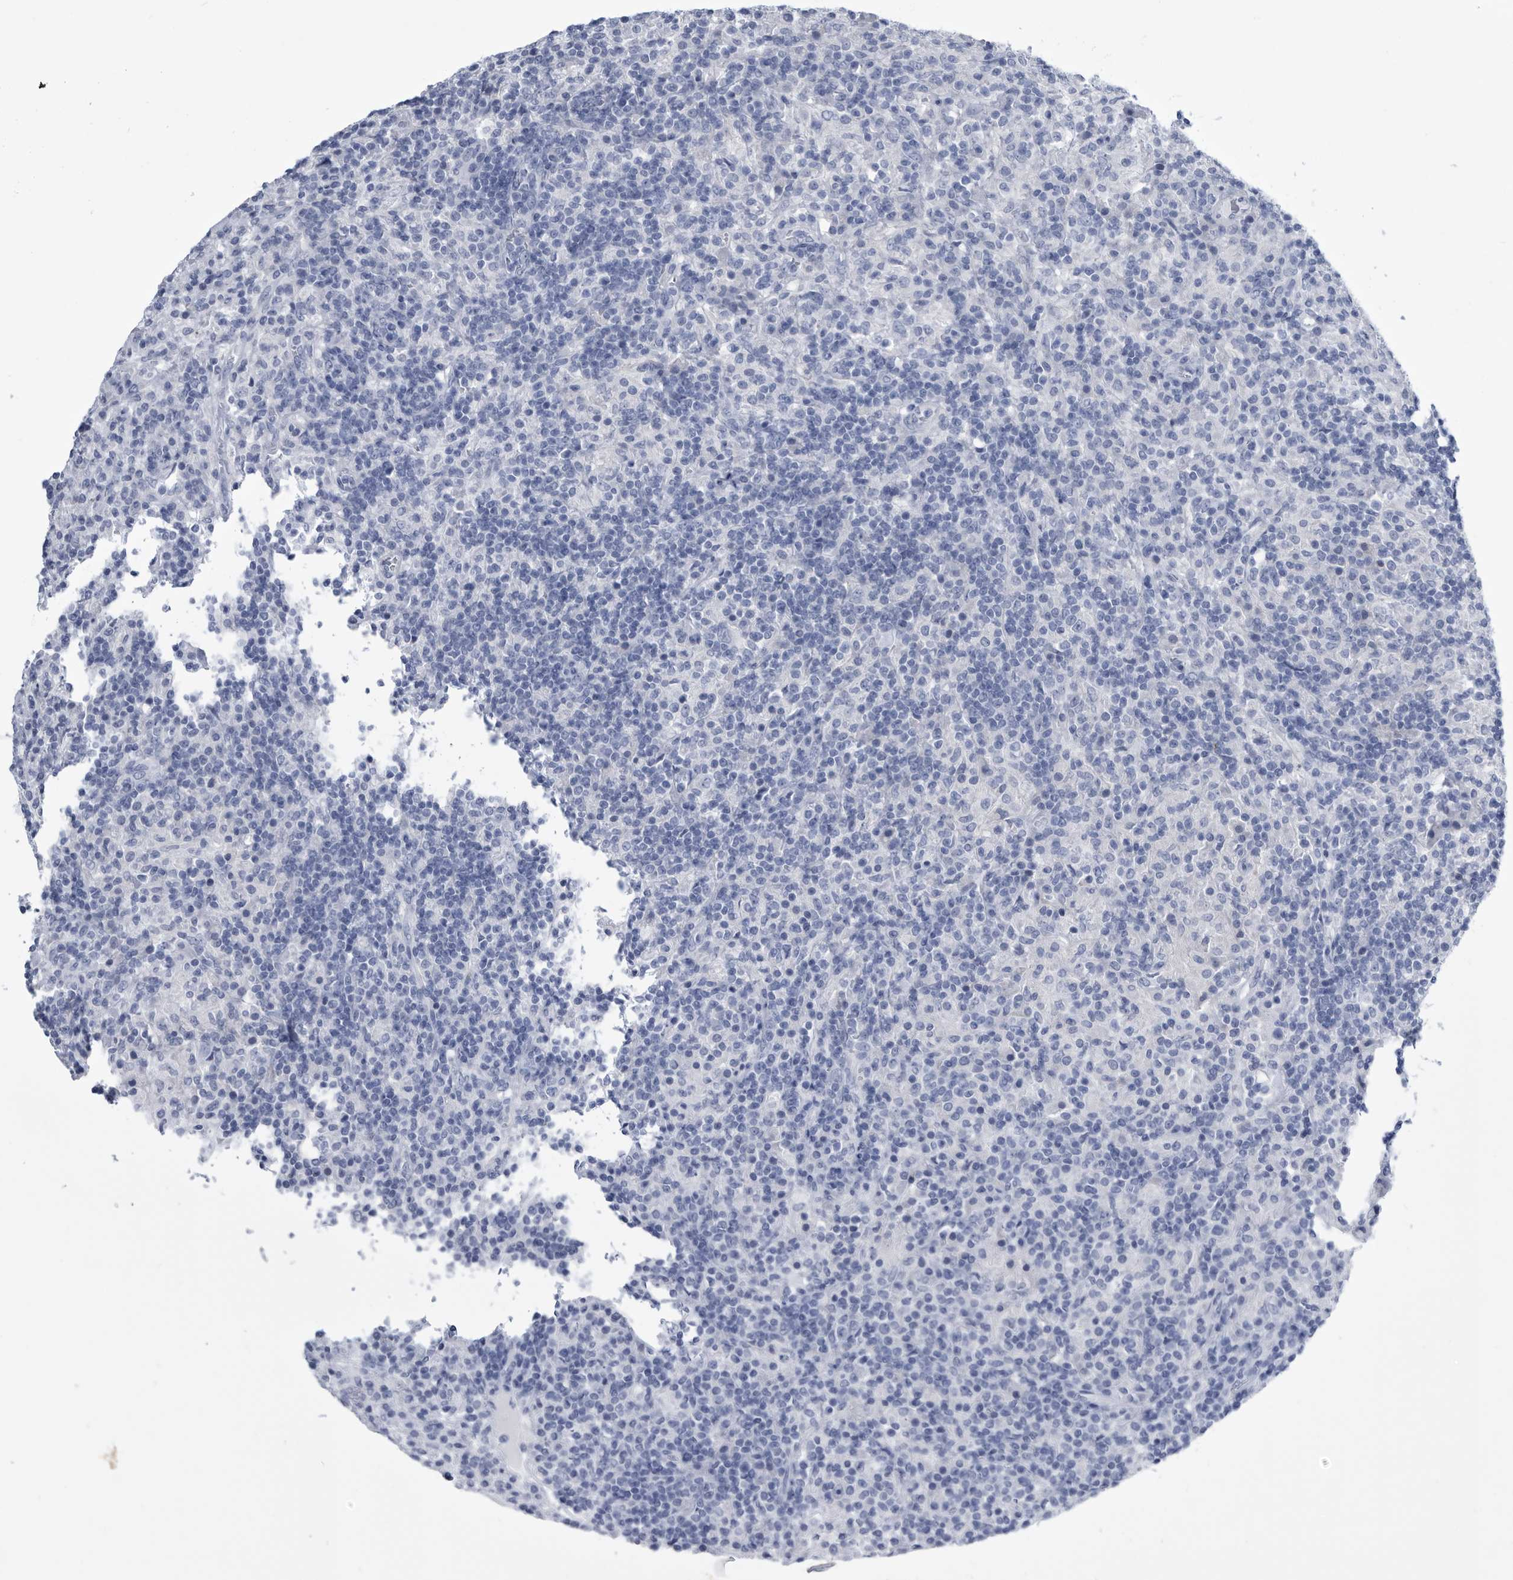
{"staining": {"intensity": "negative", "quantity": "none", "location": "none"}, "tissue": "lymphoma", "cell_type": "Tumor cells", "image_type": "cancer", "snomed": [{"axis": "morphology", "description": "Hodgkin's disease, NOS"}, {"axis": "topography", "description": "Lymph node"}], "caption": "High magnification brightfield microscopy of lymphoma stained with DAB (3,3'-diaminobenzidine) (brown) and counterstained with hematoxylin (blue): tumor cells show no significant expression.", "gene": "BTBD6", "patient": {"sex": "male", "age": 70}}